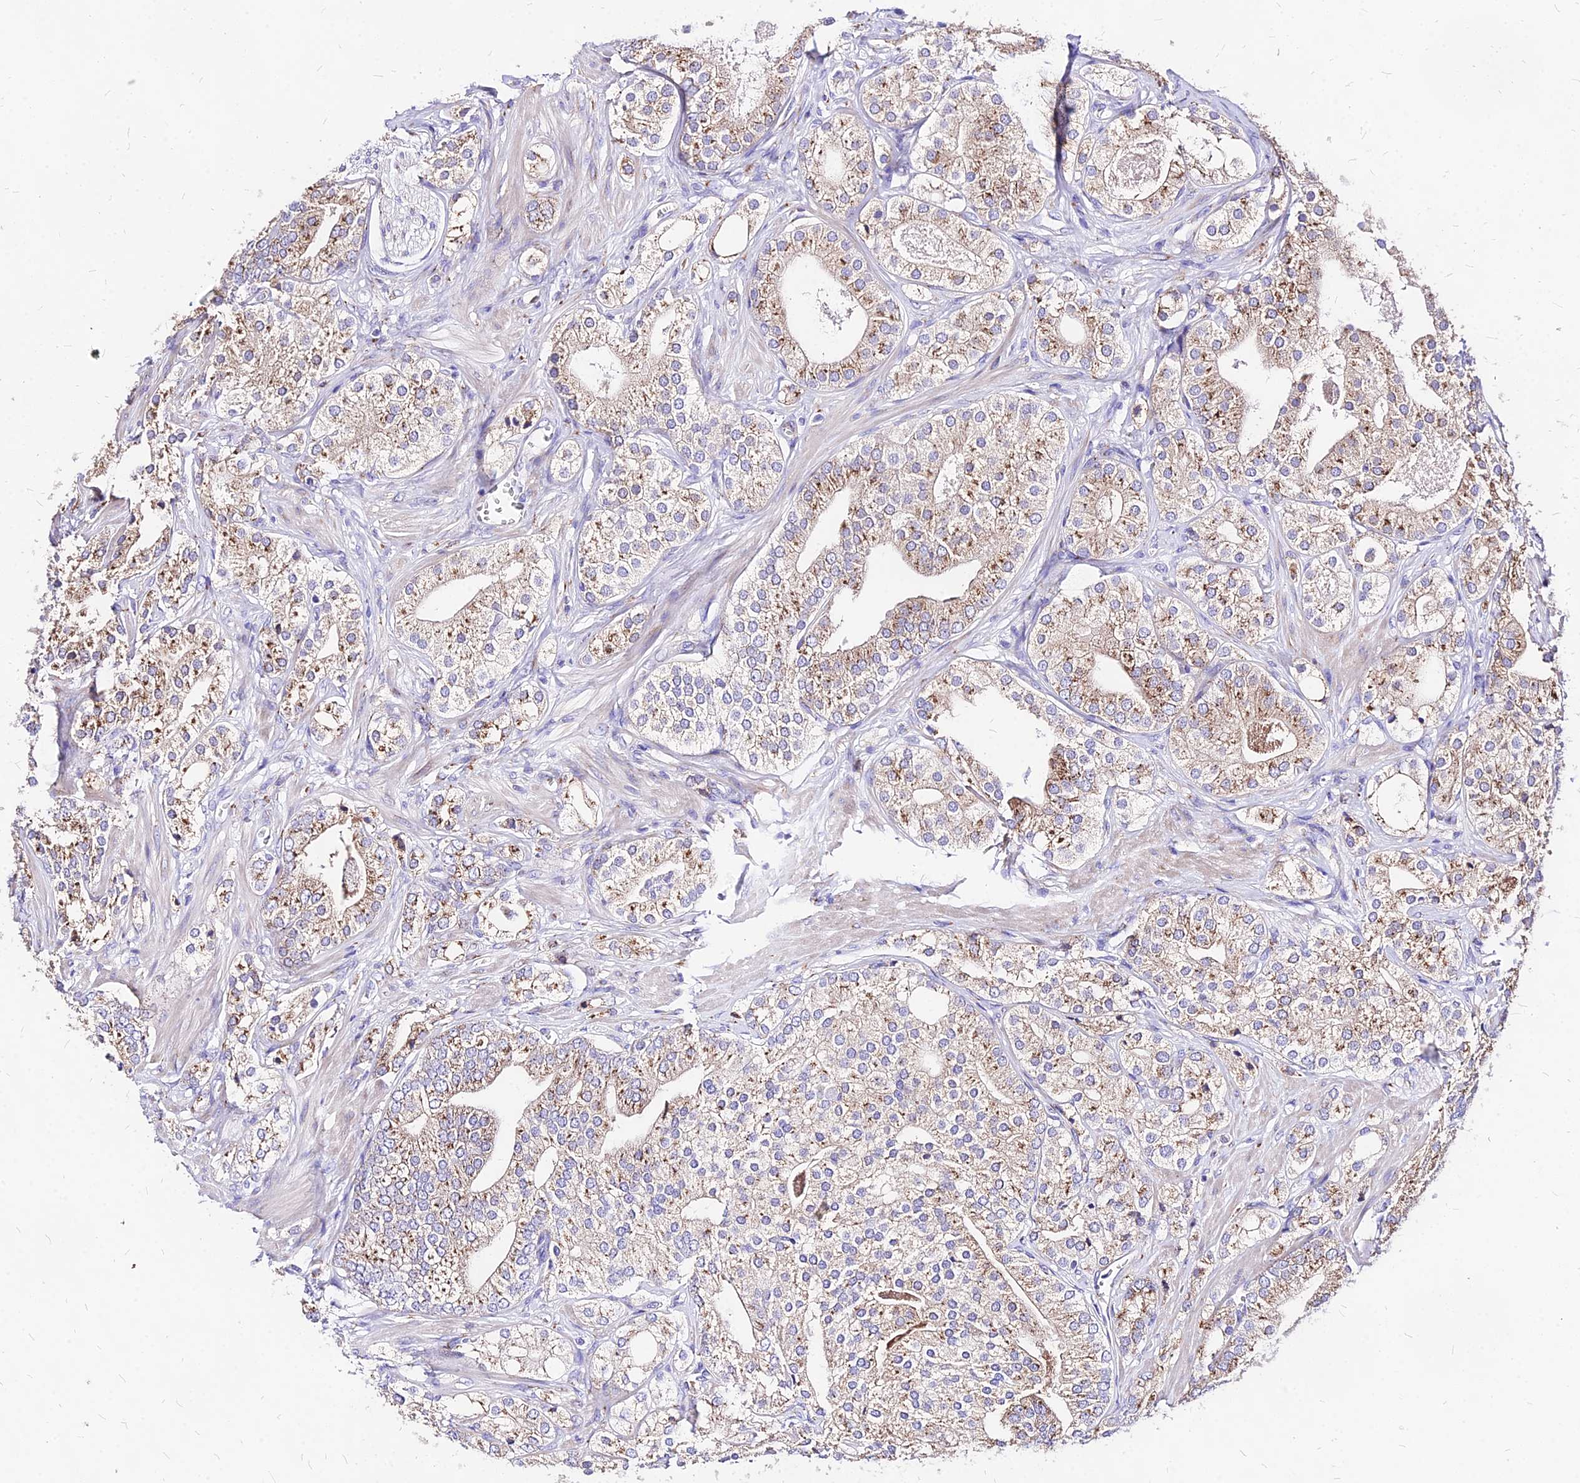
{"staining": {"intensity": "moderate", "quantity": ">75%", "location": "cytoplasmic/membranous"}, "tissue": "prostate cancer", "cell_type": "Tumor cells", "image_type": "cancer", "snomed": [{"axis": "morphology", "description": "Adenocarcinoma, High grade"}, {"axis": "topography", "description": "Prostate"}], "caption": "A high-resolution histopathology image shows immunohistochemistry staining of high-grade adenocarcinoma (prostate), which shows moderate cytoplasmic/membranous expression in approximately >75% of tumor cells.", "gene": "MRPL3", "patient": {"sex": "male", "age": 50}}